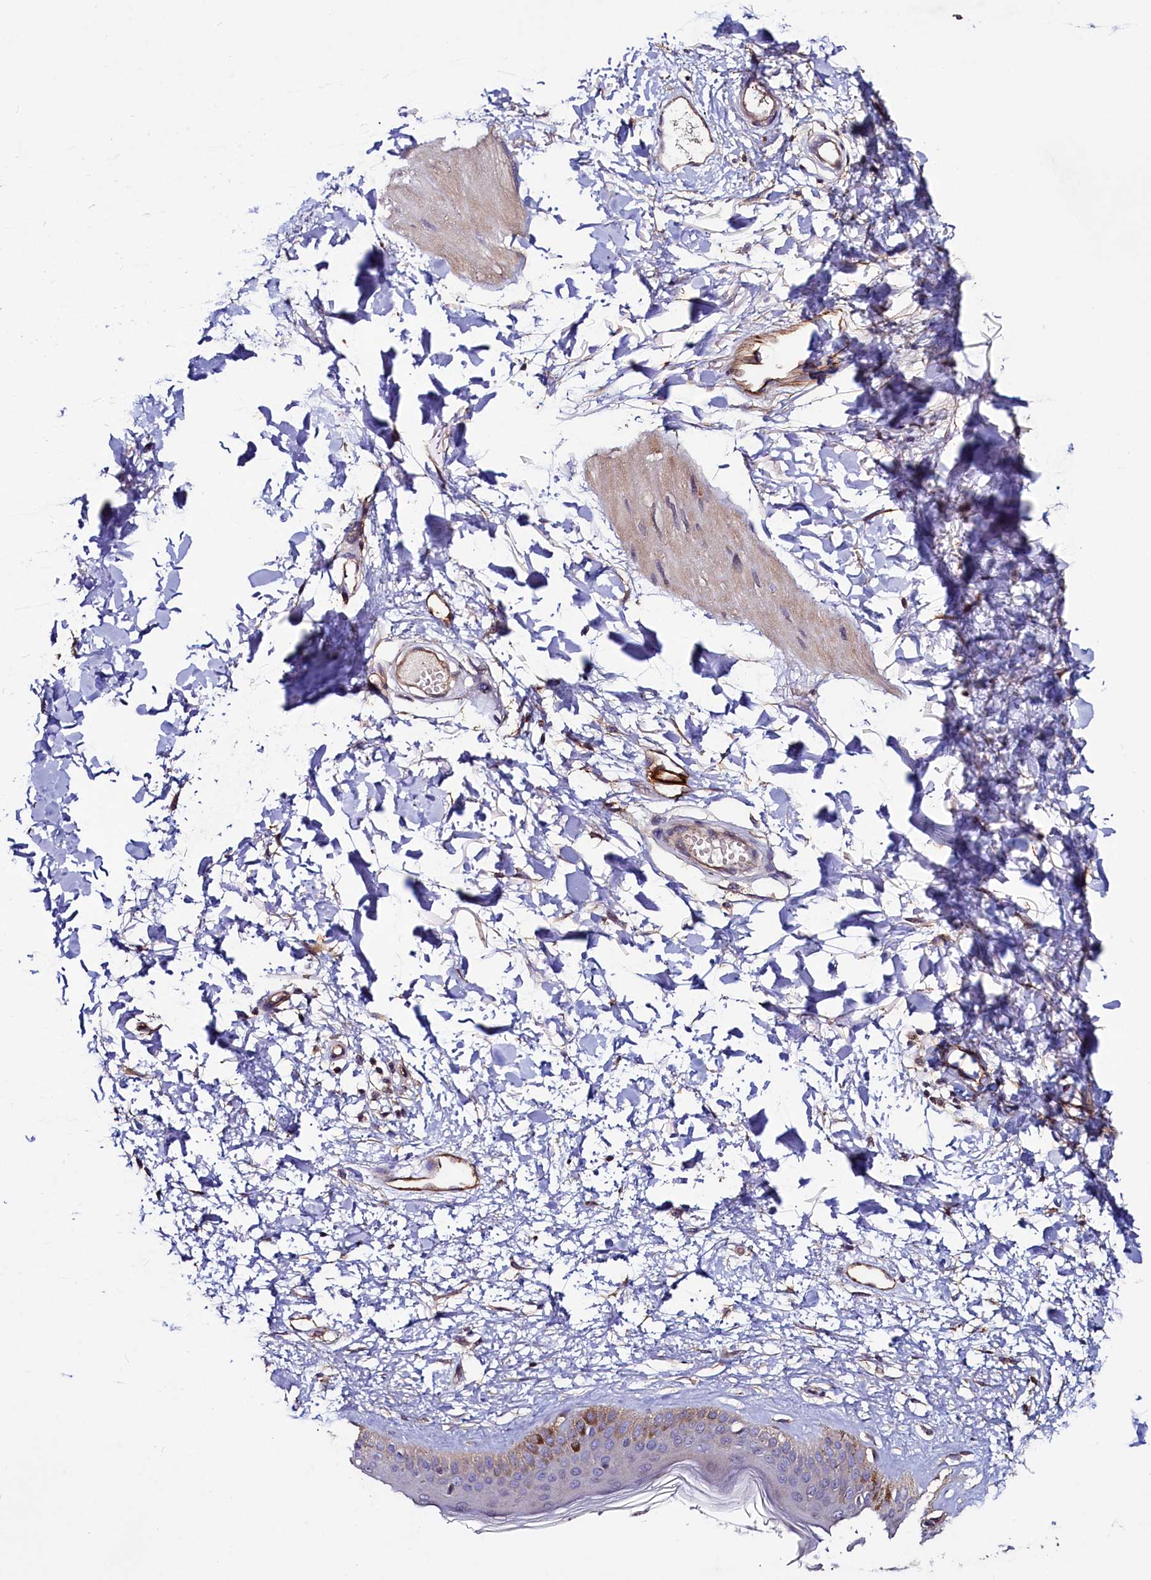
{"staining": {"intensity": "moderate", "quantity": ">75%", "location": "cytoplasmic/membranous"}, "tissue": "skin", "cell_type": "Fibroblasts", "image_type": "normal", "snomed": [{"axis": "morphology", "description": "Normal tissue, NOS"}, {"axis": "topography", "description": "Skin"}], "caption": "Immunohistochemical staining of normal human skin exhibits moderate cytoplasmic/membranous protein expression in about >75% of fibroblasts.", "gene": "PALM", "patient": {"sex": "female", "age": 58}}